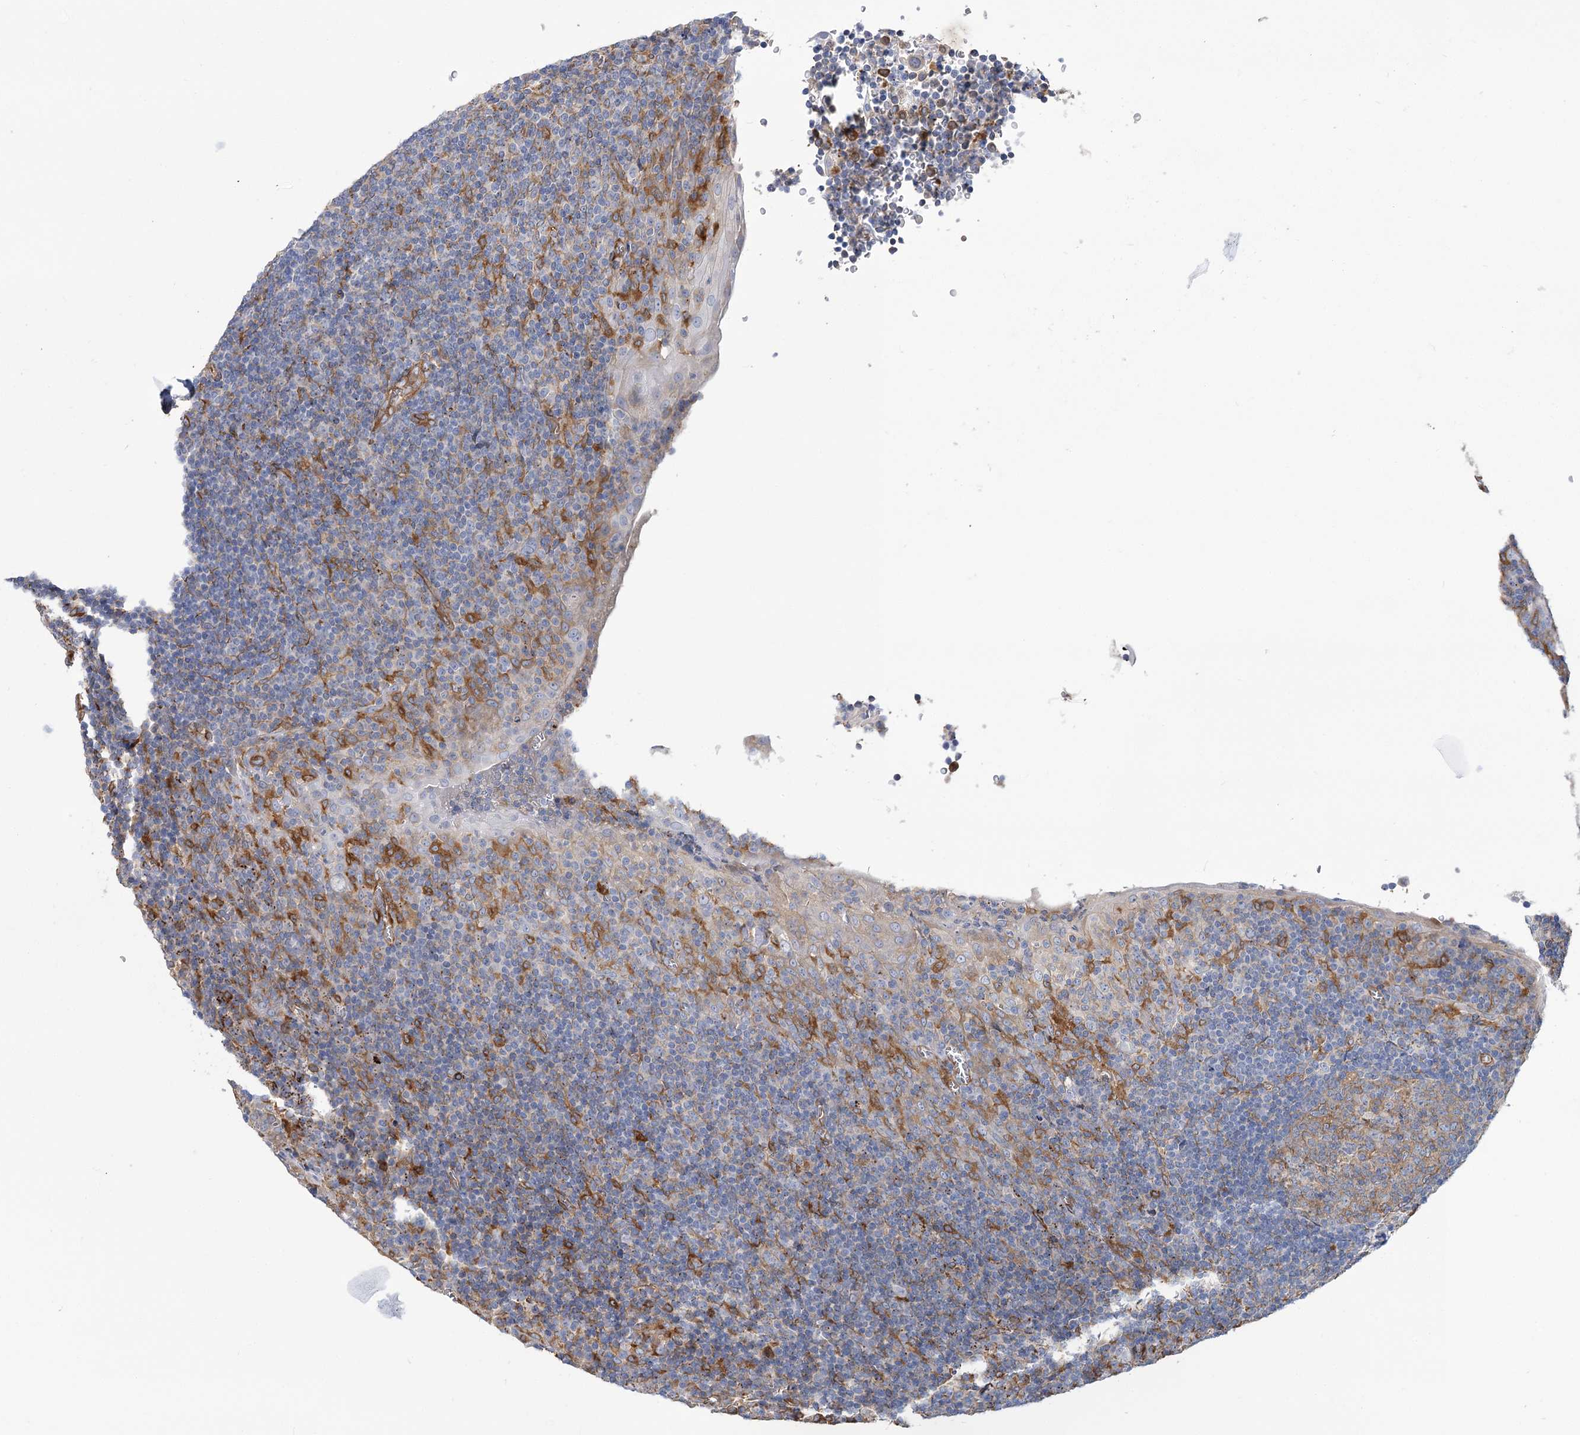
{"staining": {"intensity": "negative", "quantity": "none", "location": "none"}, "tissue": "tonsil", "cell_type": "Germinal center cells", "image_type": "normal", "snomed": [{"axis": "morphology", "description": "Normal tissue, NOS"}, {"axis": "topography", "description": "Tonsil"}], "caption": "Immunohistochemistry histopathology image of unremarkable tonsil: human tonsil stained with DAB (3,3'-diaminobenzidine) exhibits no significant protein expression in germinal center cells.", "gene": "GUSB", "patient": {"sex": "male", "age": 37}}